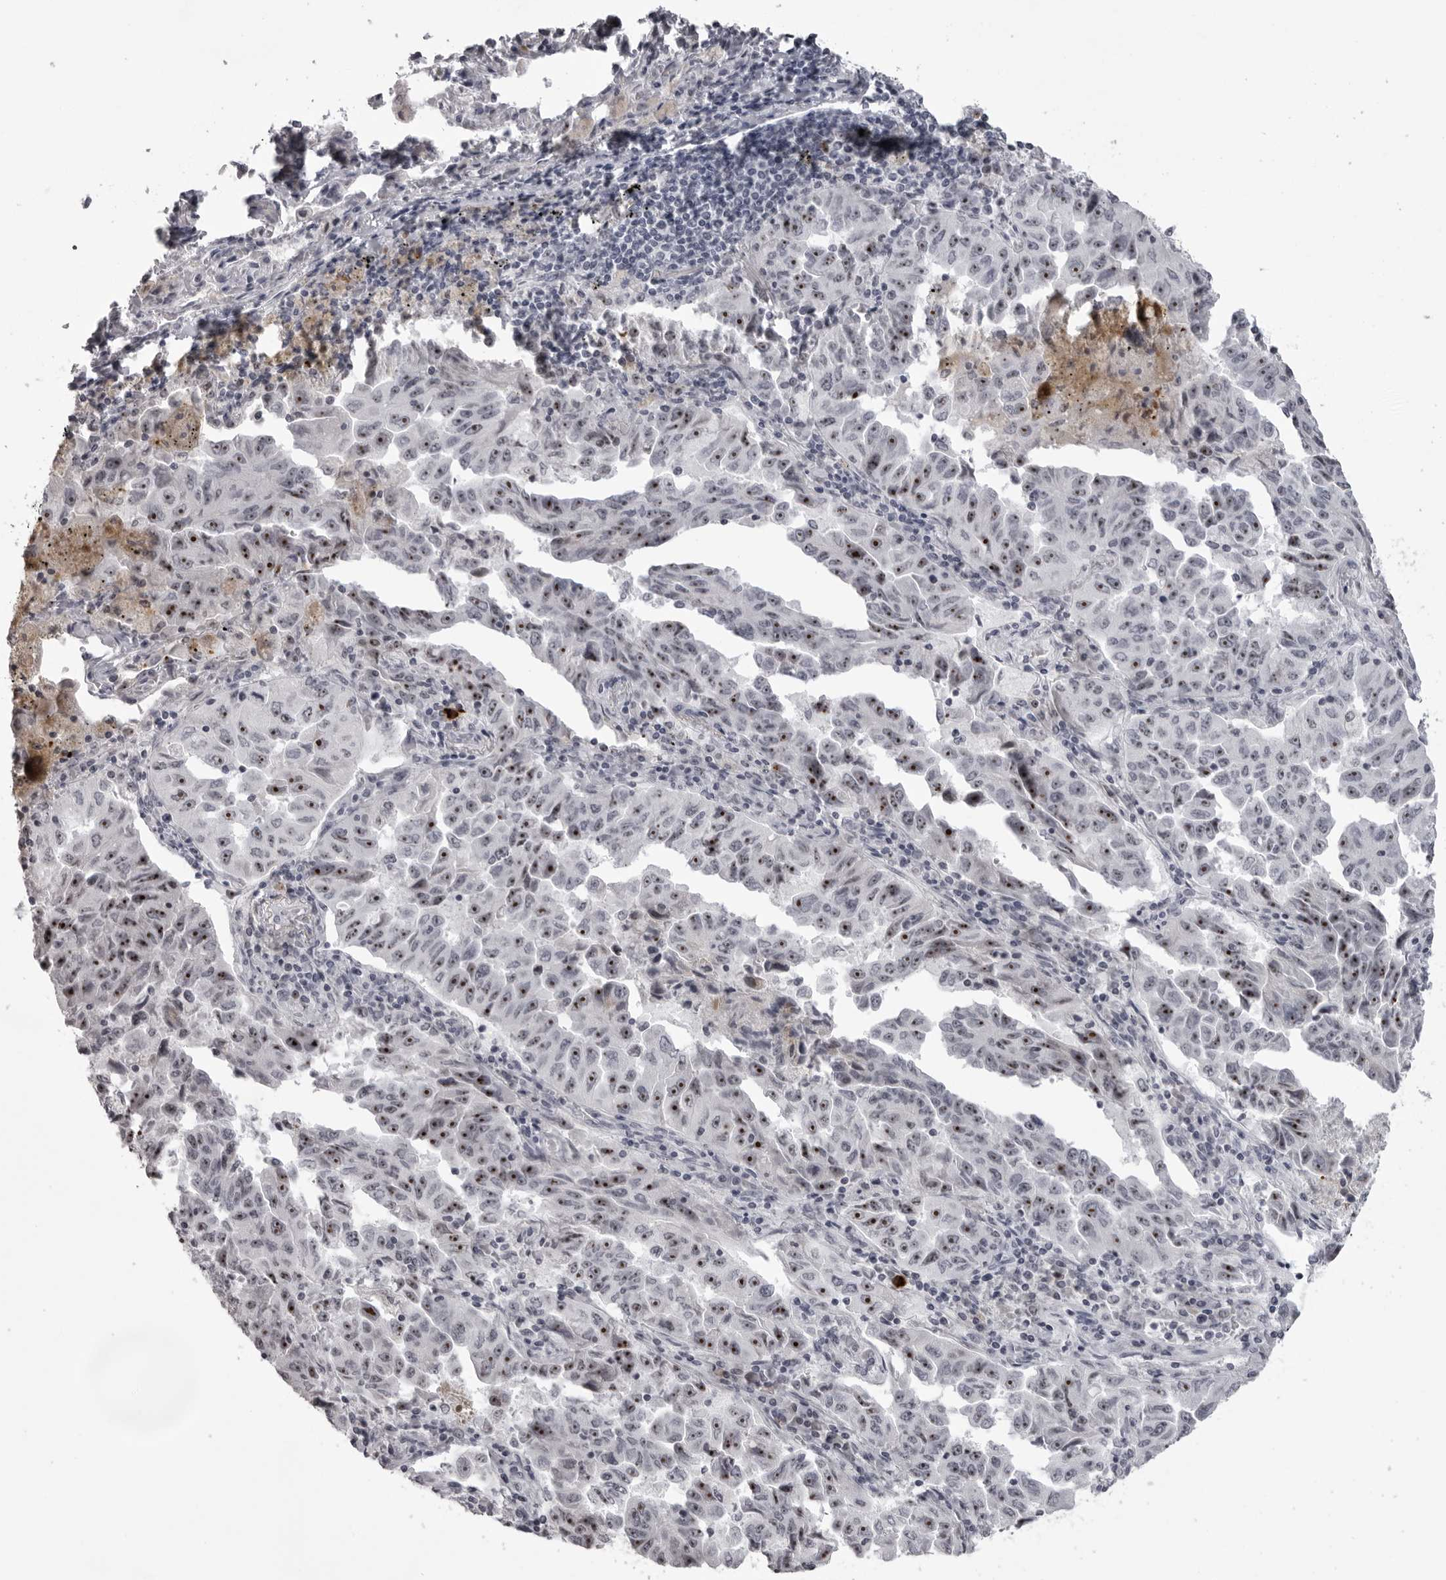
{"staining": {"intensity": "strong", "quantity": ">75%", "location": "nuclear"}, "tissue": "lung cancer", "cell_type": "Tumor cells", "image_type": "cancer", "snomed": [{"axis": "morphology", "description": "Adenocarcinoma, NOS"}, {"axis": "topography", "description": "Lung"}], "caption": "Protein expression analysis of adenocarcinoma (lung) demonstrates strong nuclear positivity in about >75% of tumor cells. (DAB (3,3'-diaminobenzidine) = brown stain, brightfield microscopy at high magnification).", "gene": "HELZ", "patient": {"sex": "female", "age": 51}}